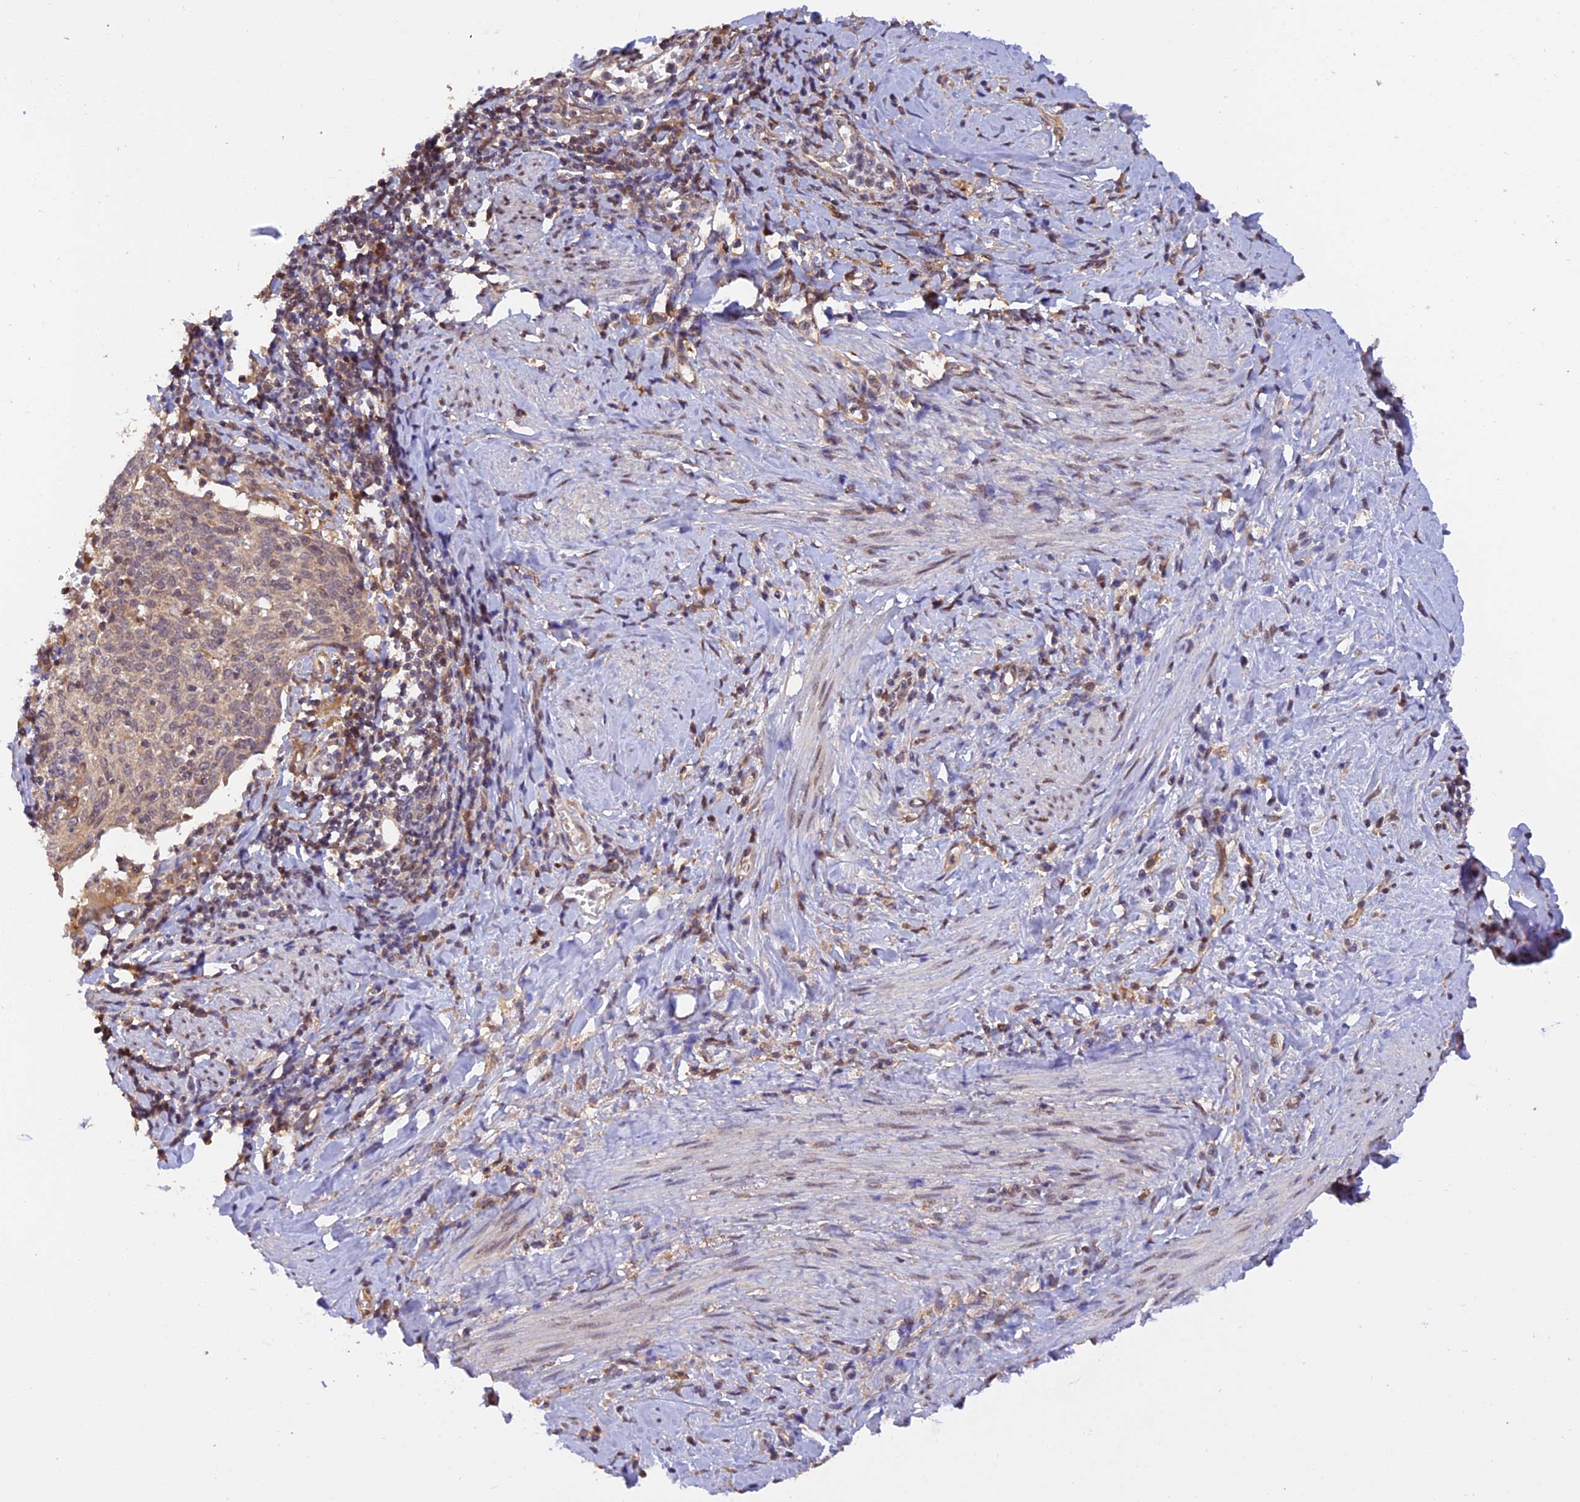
{"staining": {"intensity": "negative", "quantity": "none", "location": "none"}, "tissue": "cervical cancer", "cell_type": "Tumor cells", "image_type": "cancer", "snomed": [{"axis": "morphology", "description": "Squamous cell carcinoma, NOS"}, {"axis": "topography", "description": "Cervix"}], "caption": "An image of cervical cancer (squamous cell carcinoma) stained for a protein shows no brown staining in tumor cells.", "gene": "MNS1", "patient": {"sex": "female", "age": 52}}